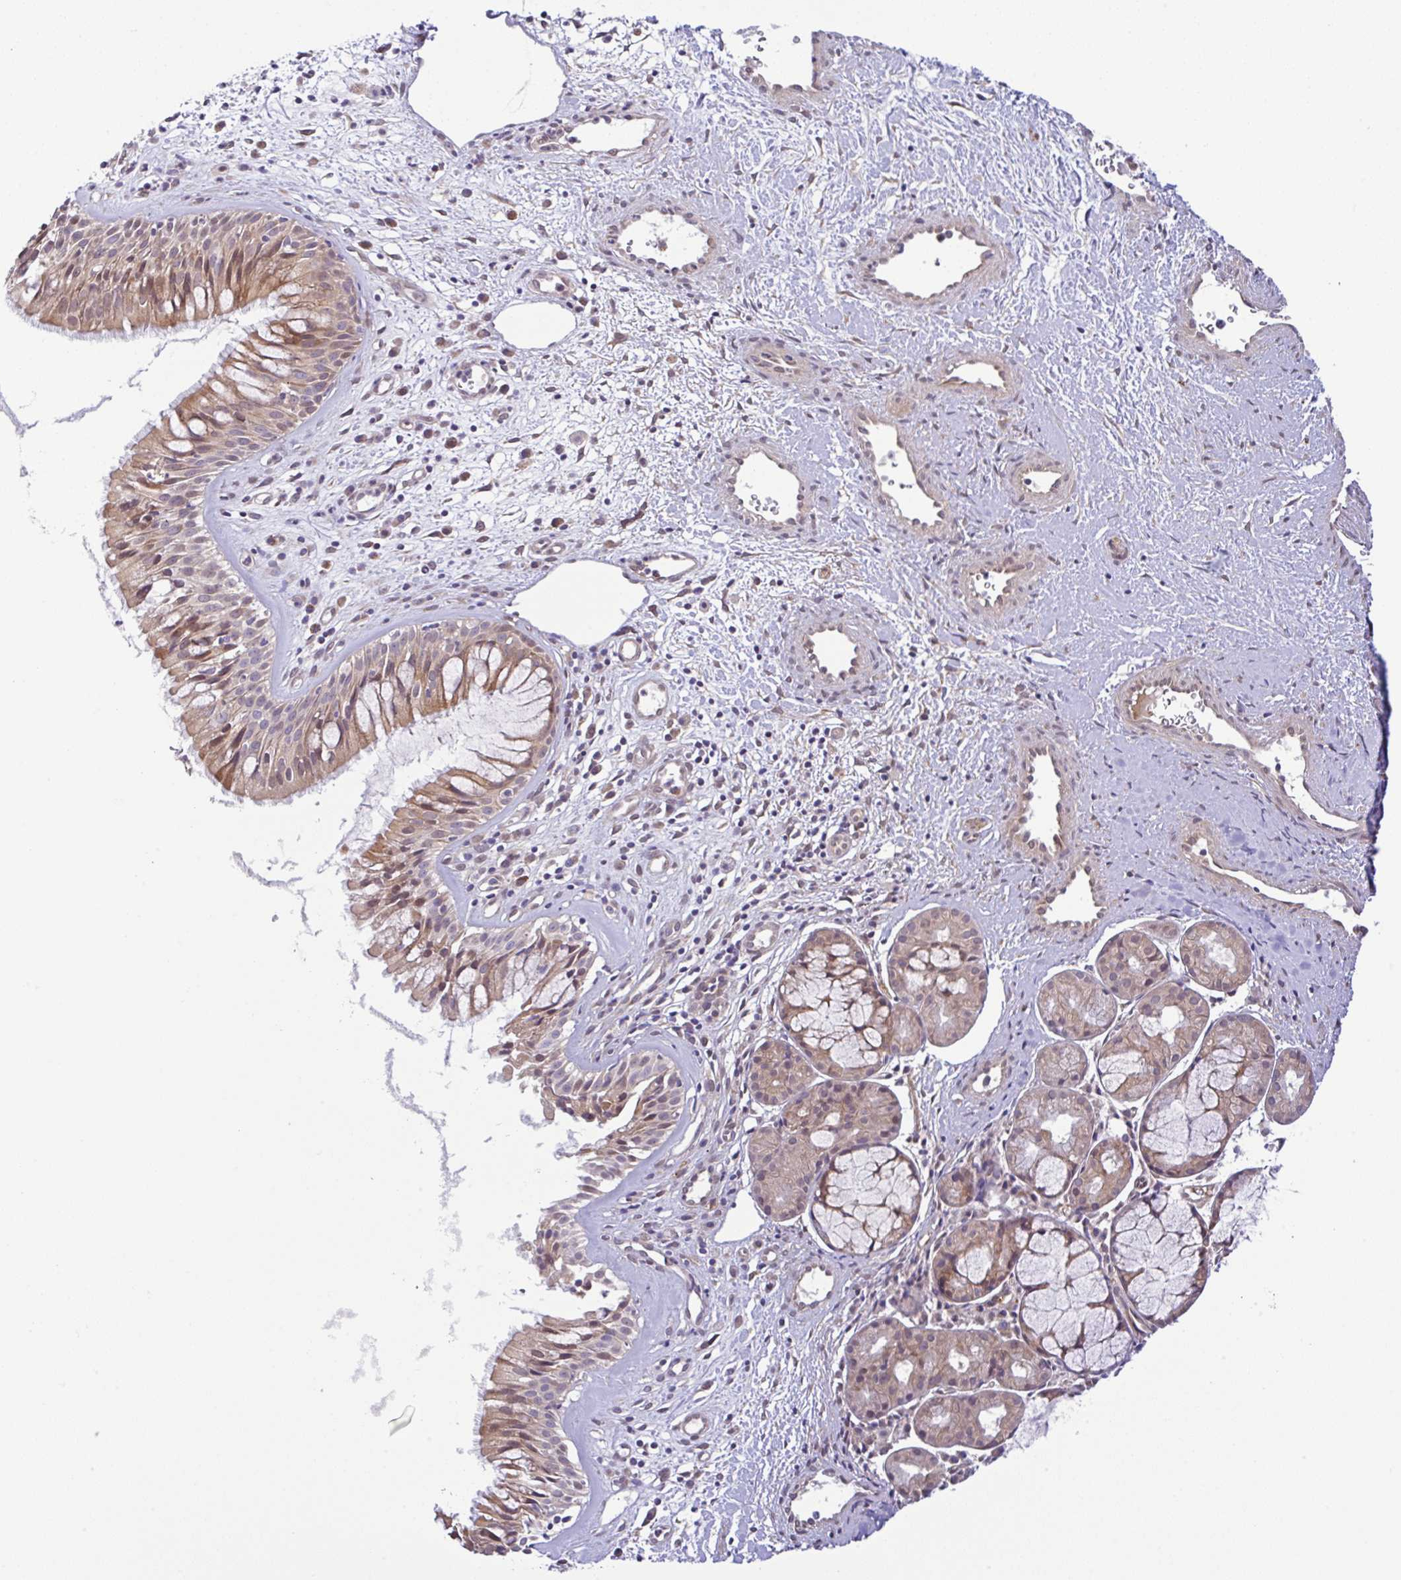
{"staining": {"intensity": "weak", "quantity": ">75%", "location": "cytoplasmic/membranous"}, "tissue": "nasopharynx", "cell_type": "Respiratory epithelial cells", "image_type": "normal", "snomed": [{"axis": "morphology", "description": "Normal tissue, NOS"}, {"axis": "topography", "description": "Nasopharynx"}], "caption": "IHC of normal nasopharynx displays low levels of weak cytoplasmic/membranous staining in approximately >75% of respiratory epithelial cells.", "gene": "UBE4A", "patient": {"sex": "male", "age": 65}}